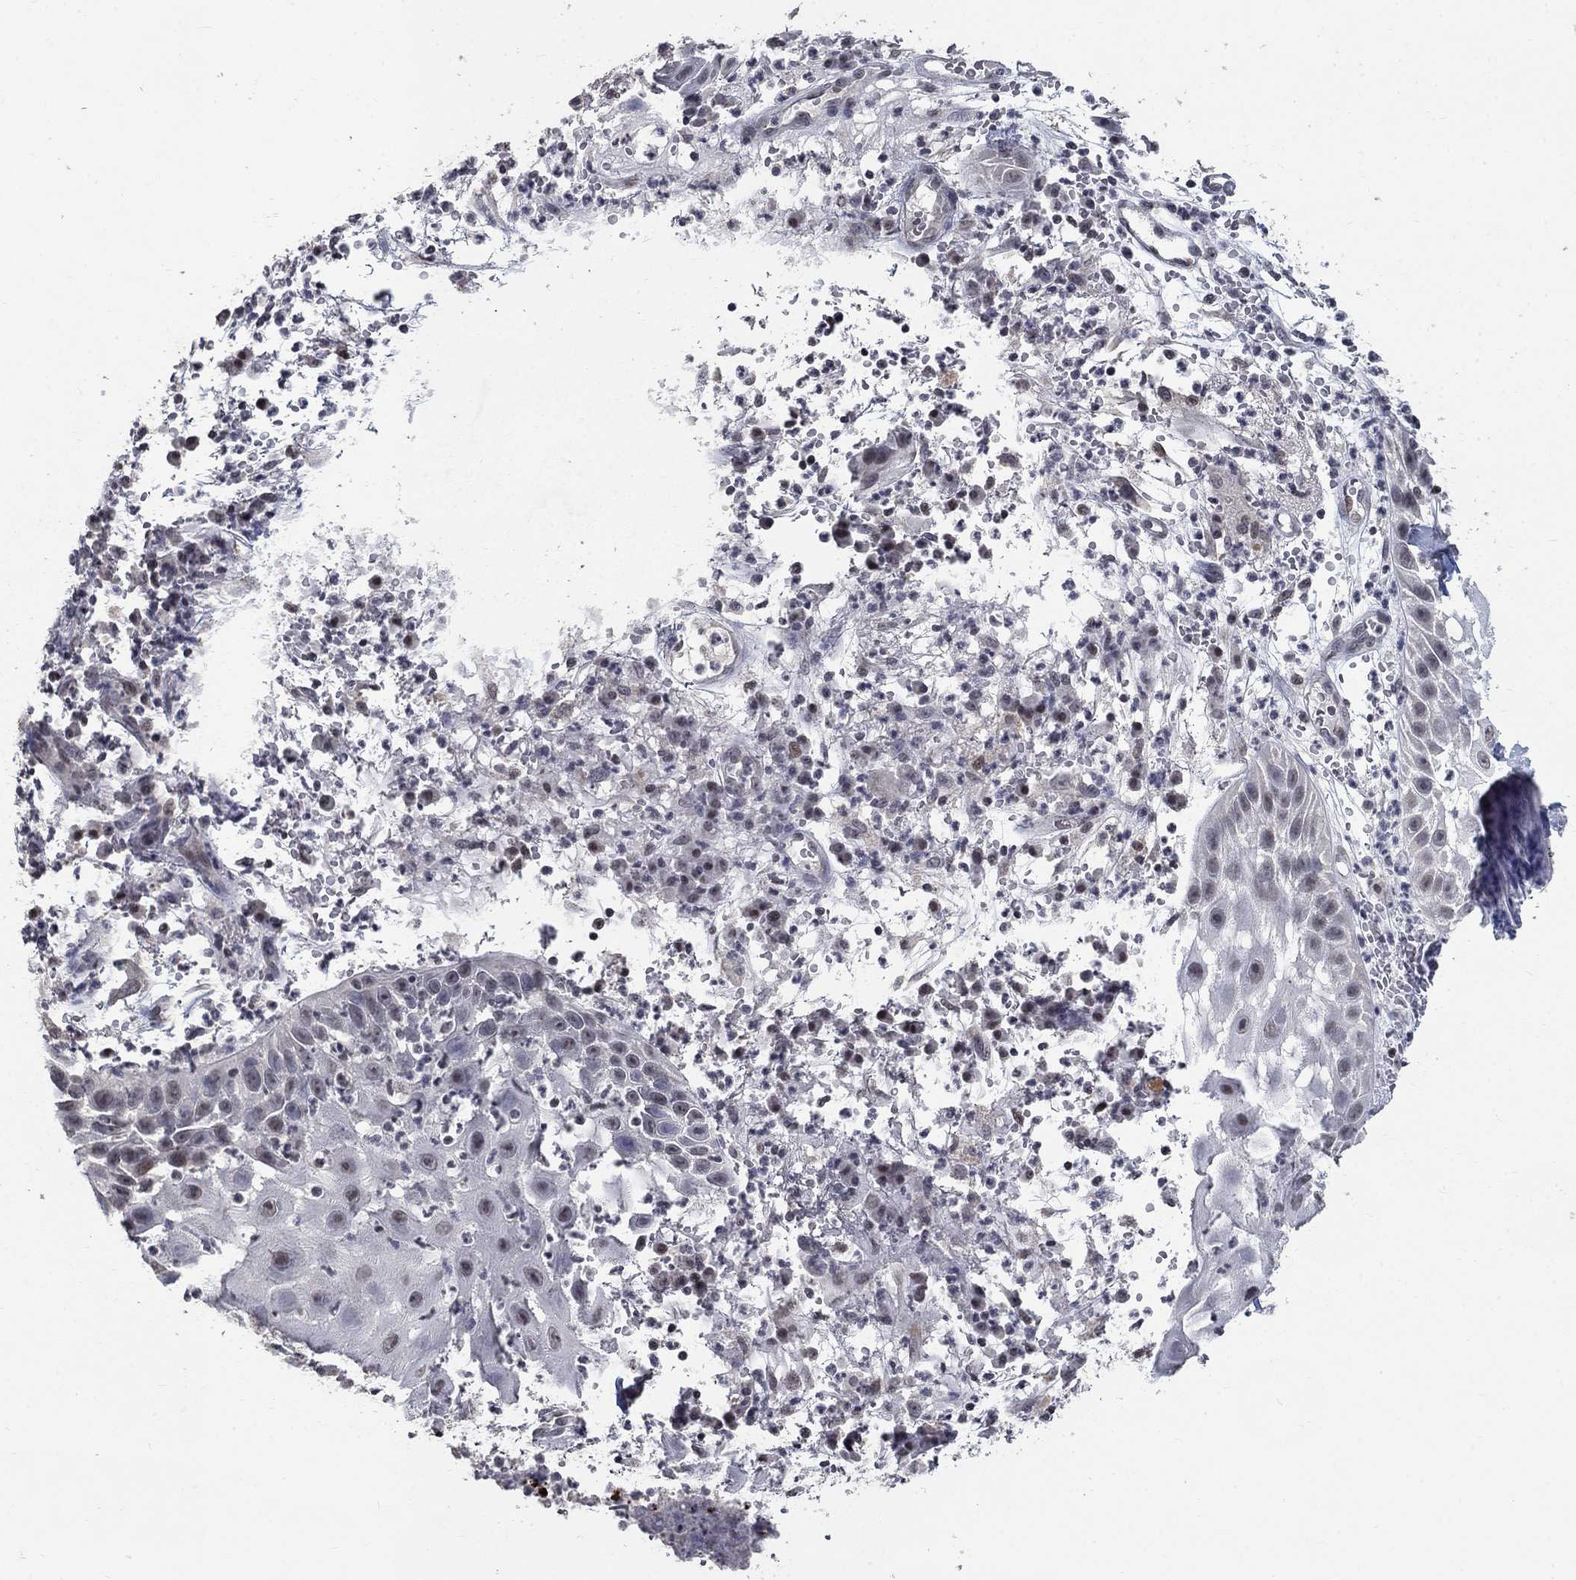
{"staining": {"intensity": "negative", "quantity": "none", "location": "none"}, "tissue": "skin cancer", "cell_type": "Tumor cells", "image_type": "cancer", "snomed": [{"axis": "morphology", "description": "Normal tissue, NOS"}, {"axis": "morphology", "description": "Squamous cell carcinoma, NOS"}, {"axis": "topography", "description": "Skin"}], "caption": "Human skin squamous cell carcinoma stained for a protein using immunohistochemistry (IHC) shows no expression in tumor cells.", "gene": "SPATA33", "patient": {"sex": "male", "age": 79}}